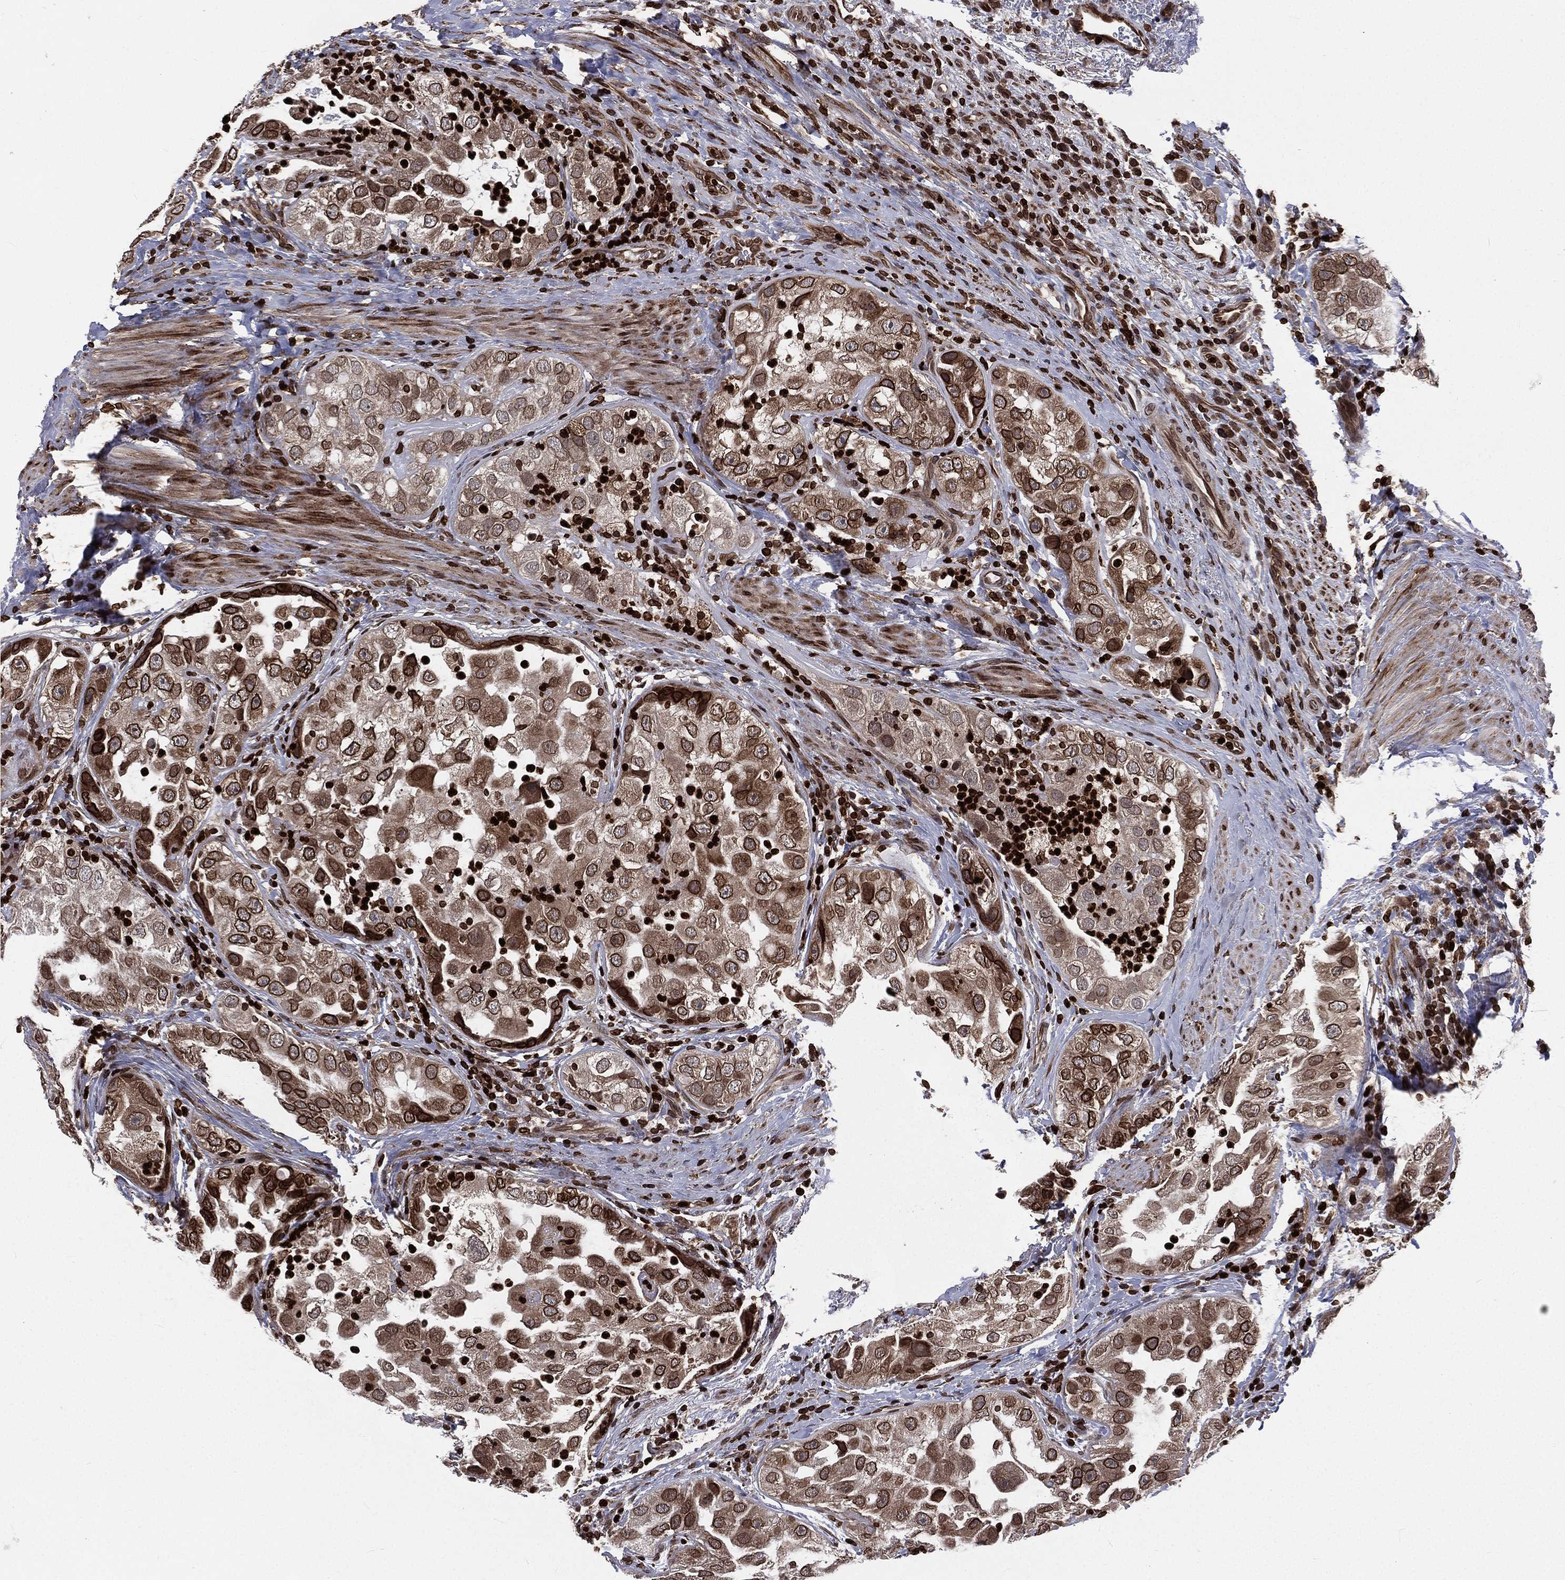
{"staining": {"intensity": "moderate", "quantity": "25%-75%", "location": "cytoplasmic/membranous,nuclear"}, "tissue": "urothelial cancer", "cell_type": "Tumor cells", "image_type": "cancer", "snomed": [{"axis": "morphology", "description": "Urothelial carcinoma, High grade"}, {"axis": "topography", "description": "Urinary bladder"}], "caption": "Urothelial cancer stained with immunohistochemistry displays moderate cytoplasmic/membranous and nuclear positivity in approximately 25%-75% of tumor cells. The protein is shown in brown color, while the nuclei are stained blue.", "gene": "LBR", "patient": {"sex": "female", "age": 41}}